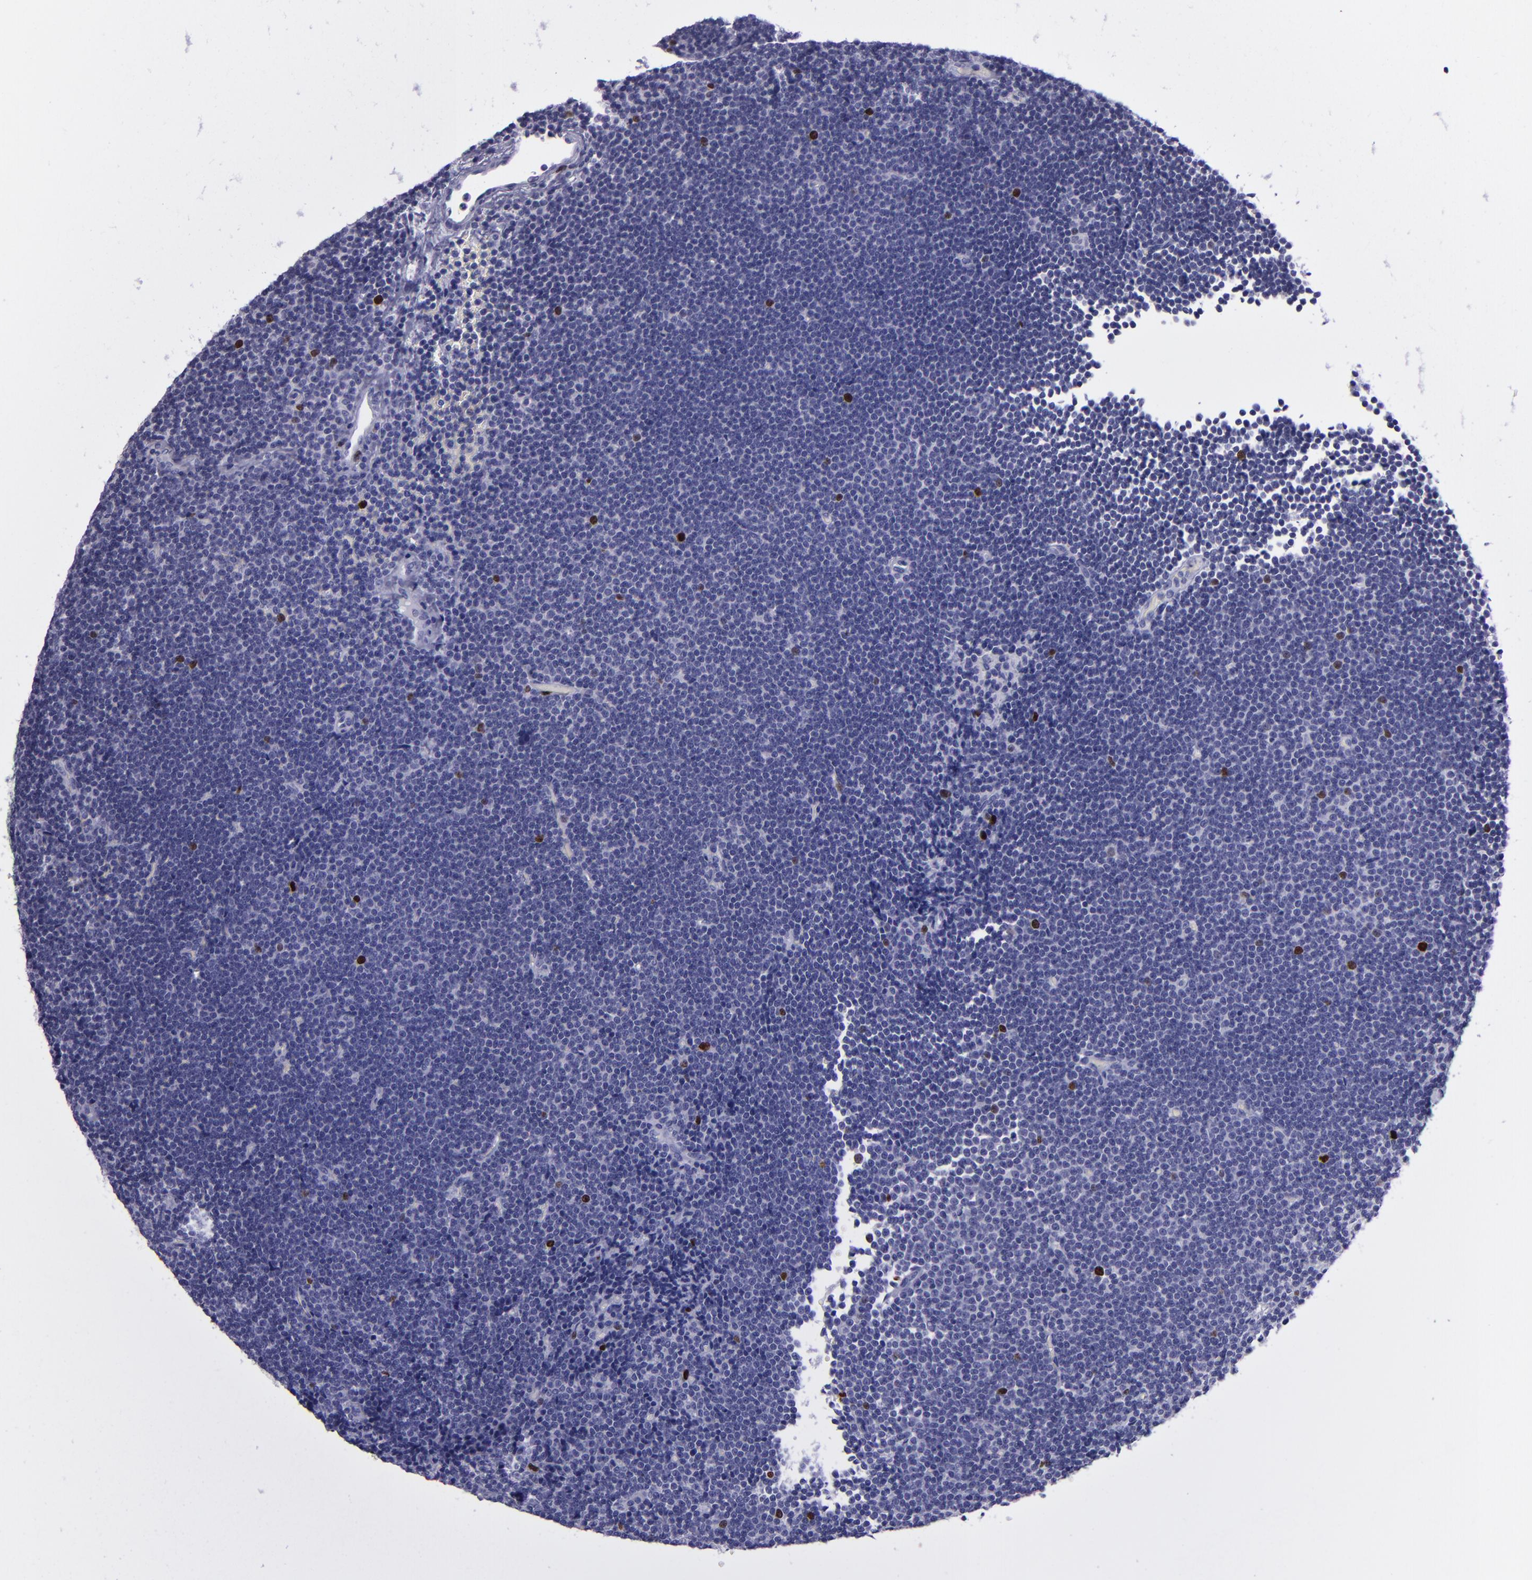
{"staining": {"intensity": "strong", "quantity": "<25%", "location": "nuclear"}, "tissue": "lymphoma", "cell_type": "Tumor cells", "image_type": "cancer", "snomed": [{"axis": "morphology", "description": "Malignant lymphoma, non-Hodgkin's type, Low grade"}, {"axis": "topography", "description": "Lymph node"}], "caption": "Immunohistochemistry (IHC) of human lymphoma displays medium levels of strong nuclear positivity in about <25% of tumor cells. (brown staining indicates protein expression, while blue staining denotes nuclei).", "gene": "TOP2A", "patient": {"sex": "female", "age": 73}}